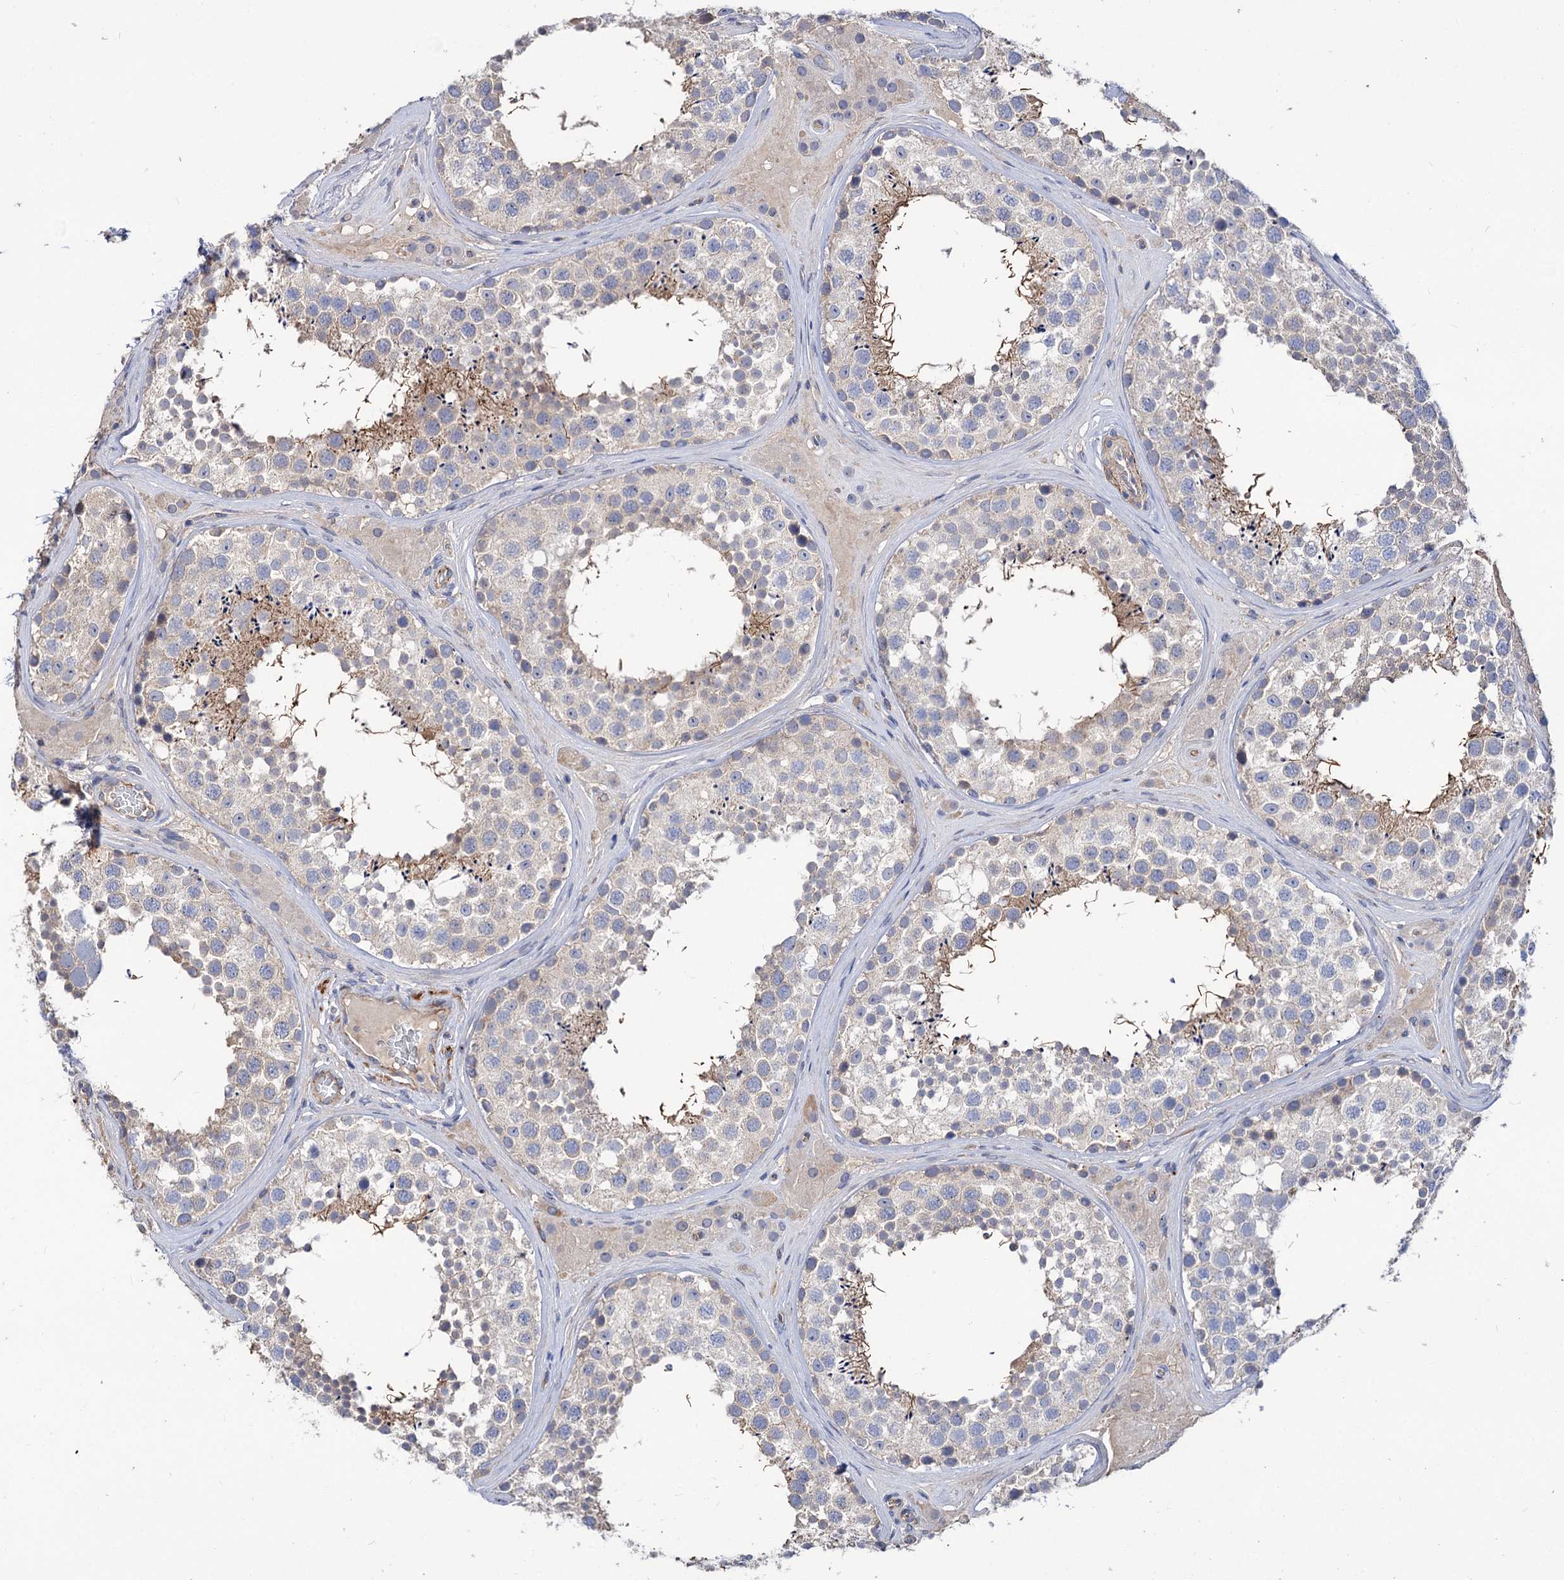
{"staining": {"intensity": "moderate", "quantity": "<25%", "location": "cytoplasmic/membranous"}, "tissue": "testis", "cell_type": "Cells in seminiferous ducts", "image_type": "normal", "snomed": [{"axis": "morphology", "description": "Normal tissue, NOS"}, {"axis": "topography", "description": "Testis"}], "caption": "Immunohistochemical staining of normal human testis demonstrates <25% levels of moderate cytoplasmic/membranous protein staining in approximately <25% of cells in seminiferous ducts. The staining was performed using DAB (3,3'-diaminobenzidine) to visualize the protein expression in brown, while the nuclei were stained in blue with hematoxylin (Magnification: 20x).", "gene": "NUDCD2", "patient": {"sex": "male", "age": 46}}